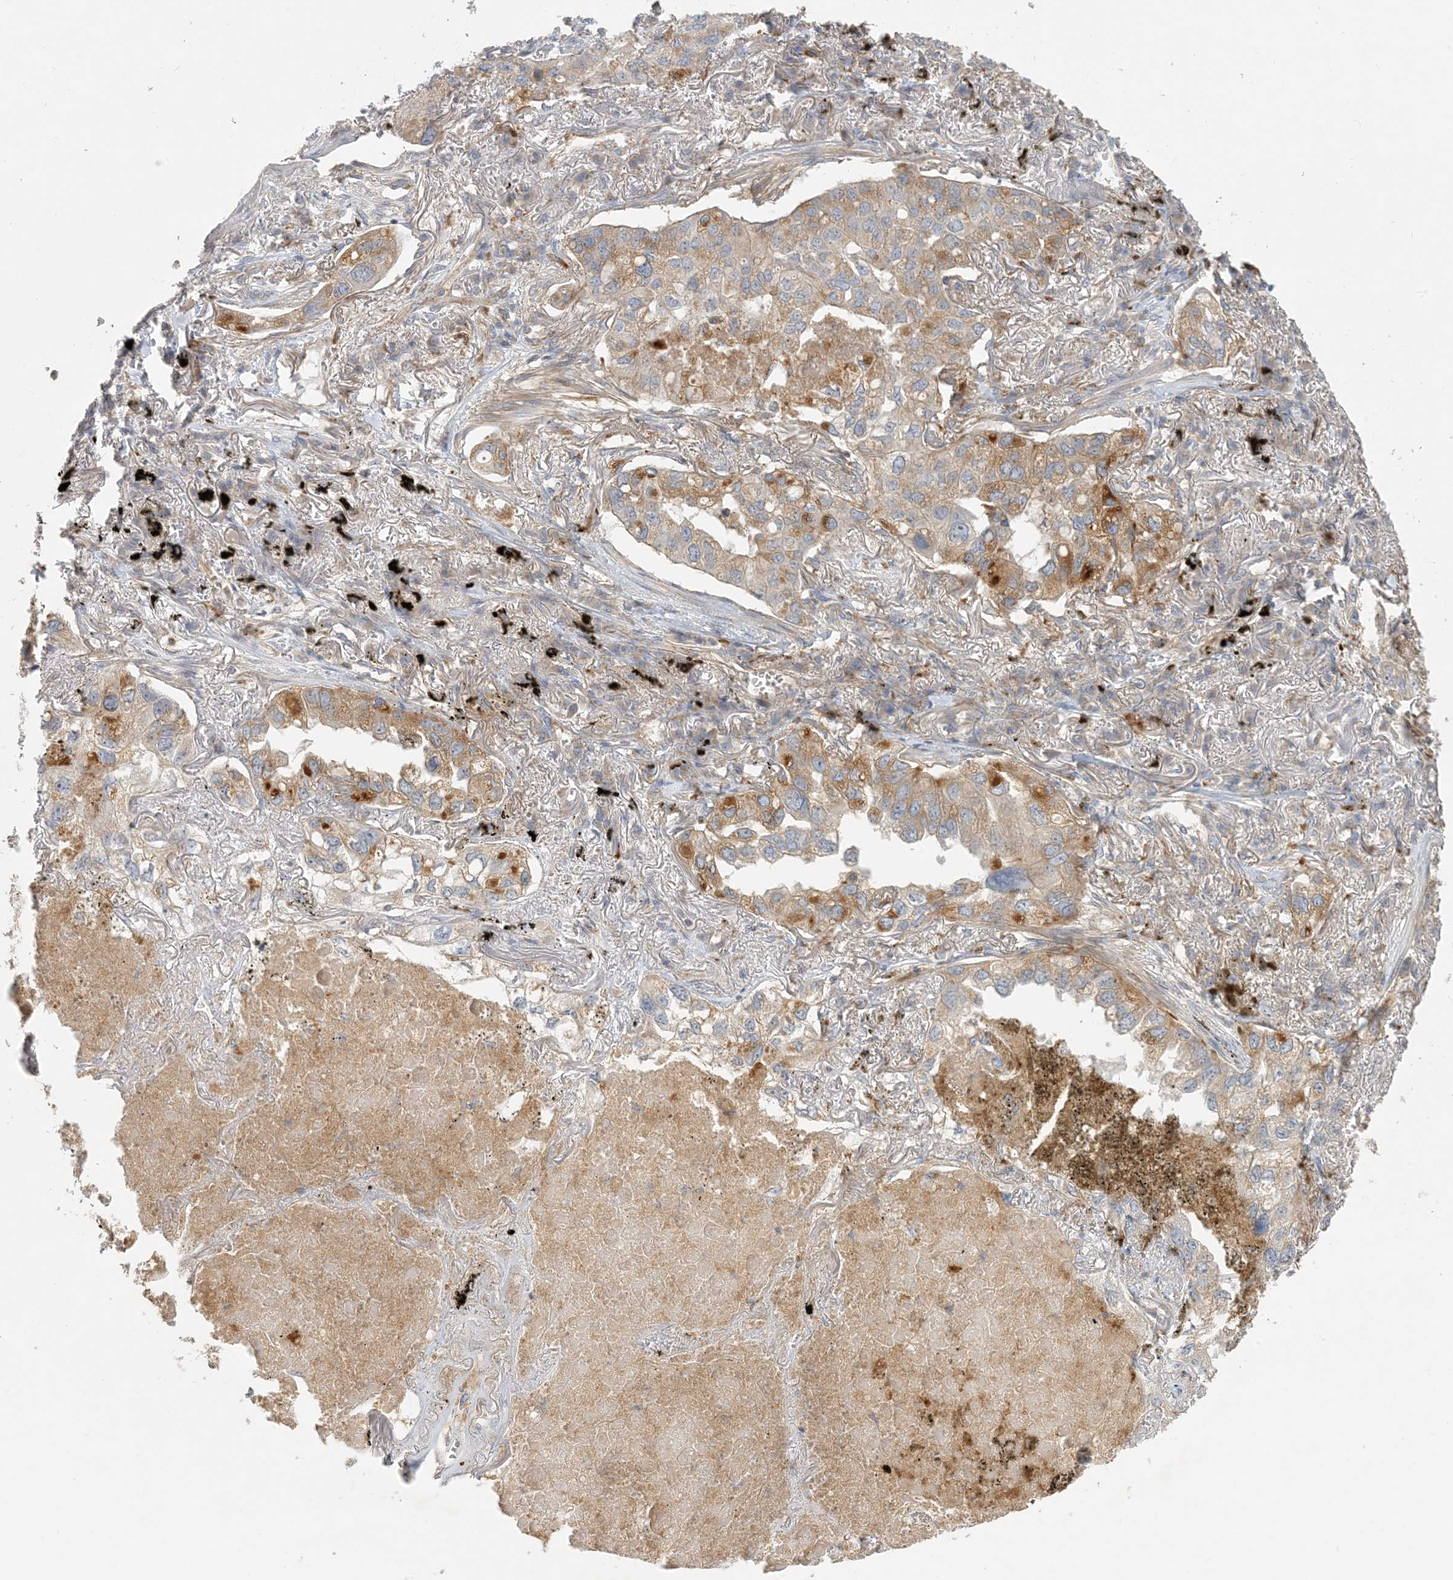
{"staining": {"intensity": "moderate", "quantity": ">75%", "location": "cytoplasmic/membranous"}, "tissue": "lung cancer", "cell_type": "Tumor cells", "image_type": "cancer", "snomed": [{"axis": "morphology", "description": "Adenocarcinoma, NOS"}, {"axis": "topography", "description": "Lung"}], "caption": "Human adenocarcinoma (lung) stained with a protein marker displays moderate staining in tumor cells.", "gene": "SPPL2A", "patient": {"sex": "male", "age": 65}}